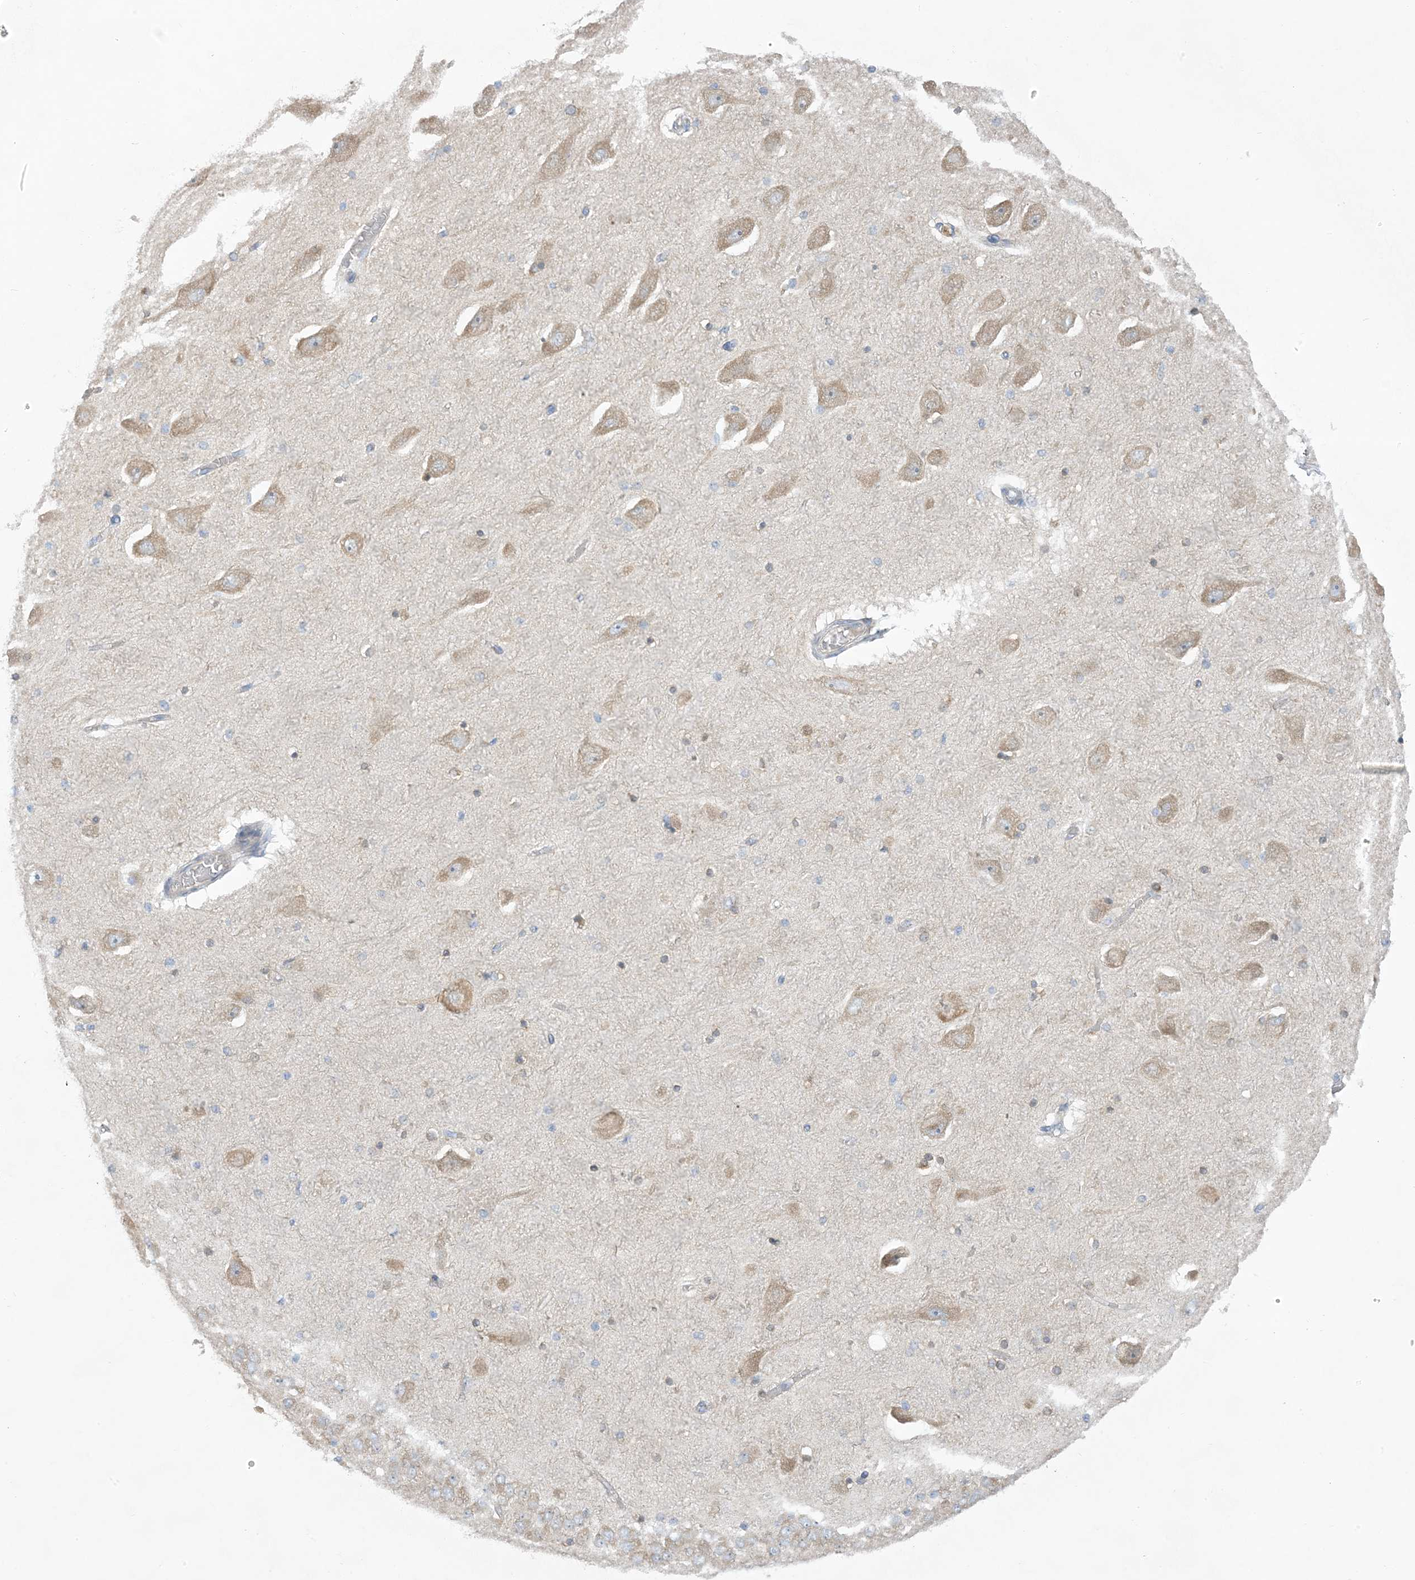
{"staining": {"intensity": "negative", "quantity": "none", "location": "none"}, "tissue": "hippocampus", "cell_type": "Glial cells", "image_type": "normal", "snomed": [{"axis": "morphology", "description": "Normal tissue, NOS"}, {"axis": "topography", "description": "Hippocampus"}], "caption": "Immunohistochemical staining of unremarkable human hippocampus reveals no significant positivity in glial cells. (IHC, brightfield microscopy, high magnification).", "gene": "XIRP2", "patient": {"sex": "female", "age": 54}}